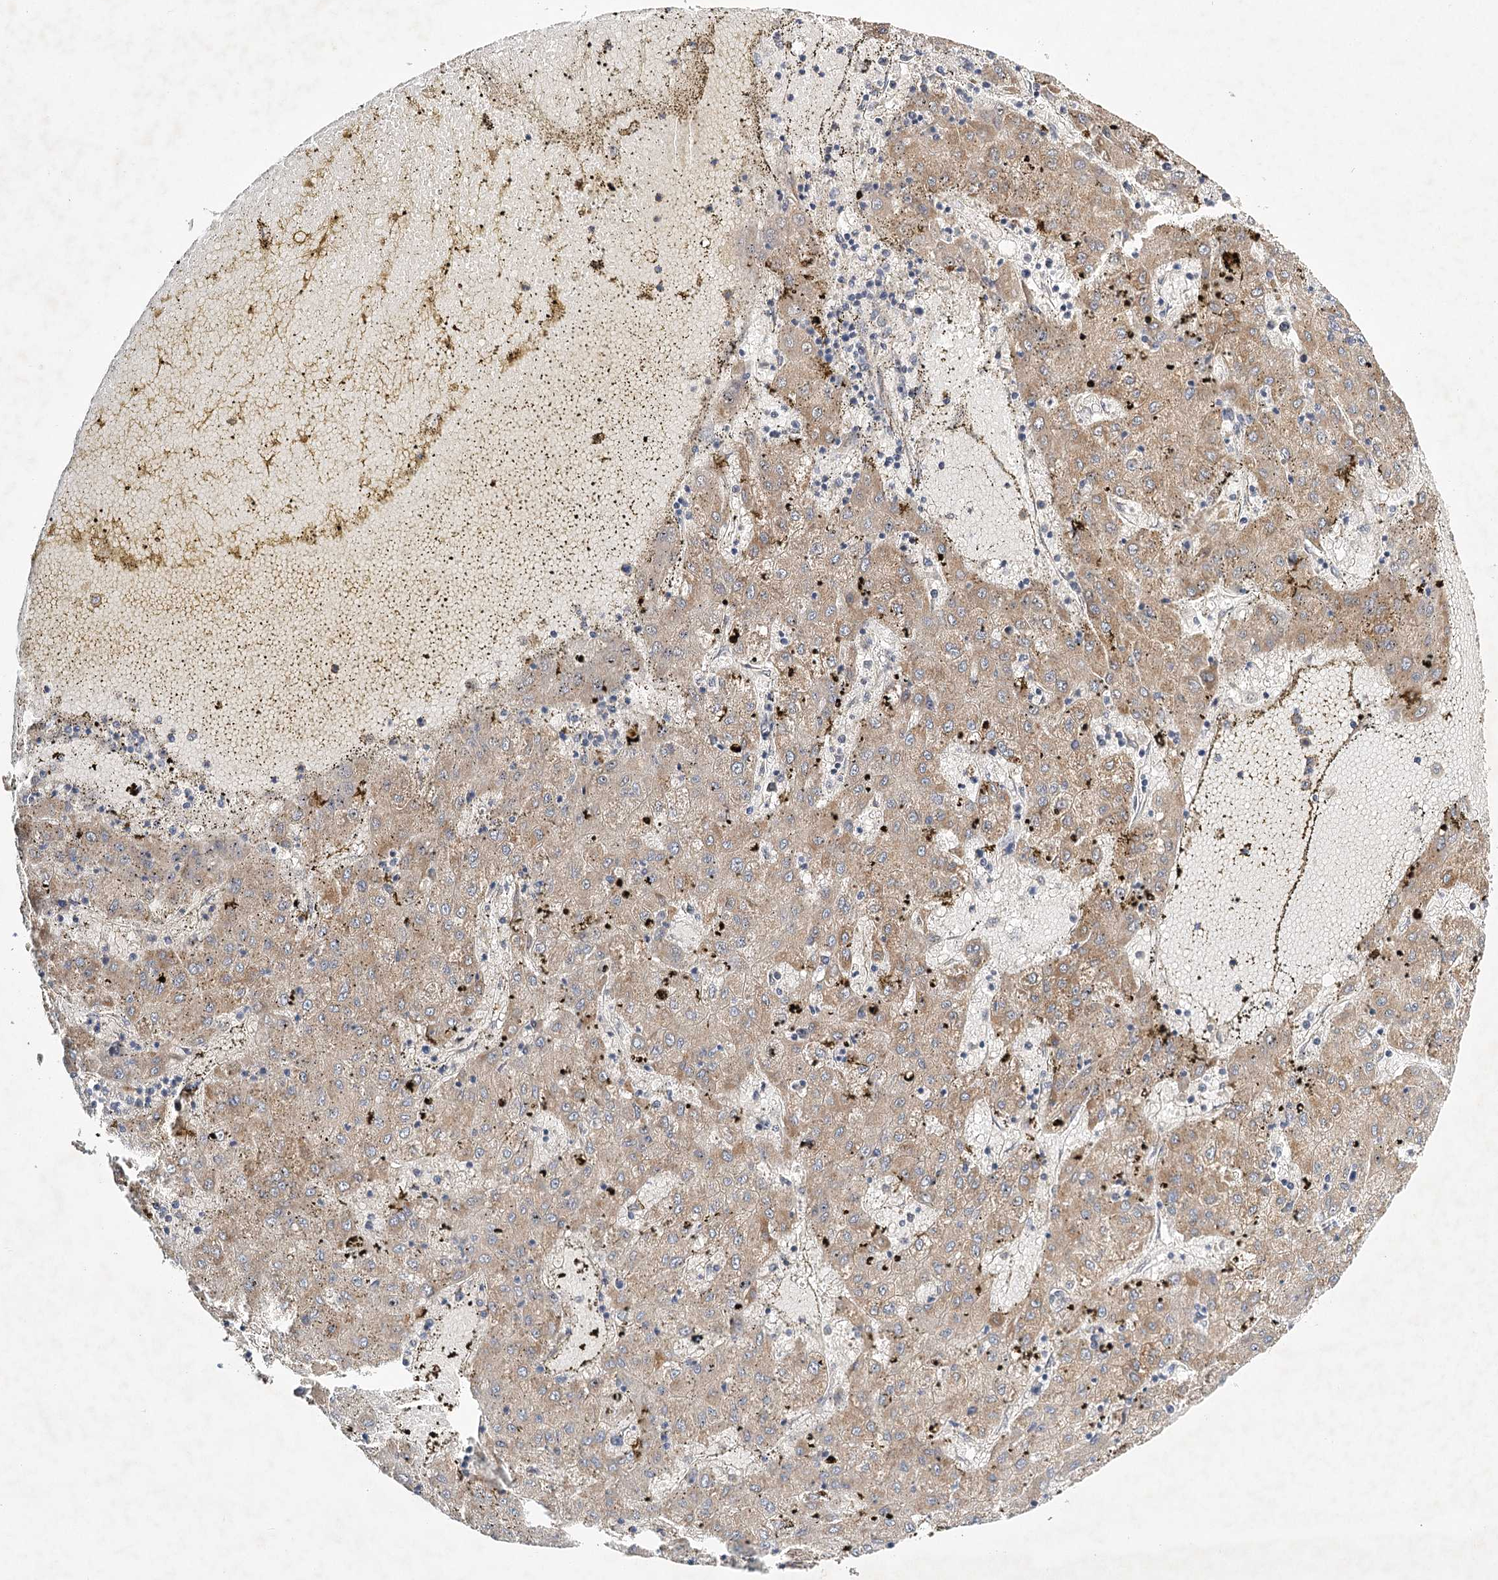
{"staining": {"intensity": "weak", "quantity": ">75%", "location": "cytoplasmic/membranous"}, "tissue": "liver cancer", "cell_type": "Tumor cells", "image_type": "cancer", "snomed": [{"axis": "morphology", "description": "Carcinoma, Hepatocellular, NOS"}, {"axis": "topography", "description": "Liver"}], "caption": "Immunohistochemical staining of liver cancer (hepatocellular carcinoma) reveals low levels of weak cytoplasmic/membranous positivity in approximately >75% of tumor cells.", "gene": "LSS", "patient": {"sex": "male", "age": 72}}